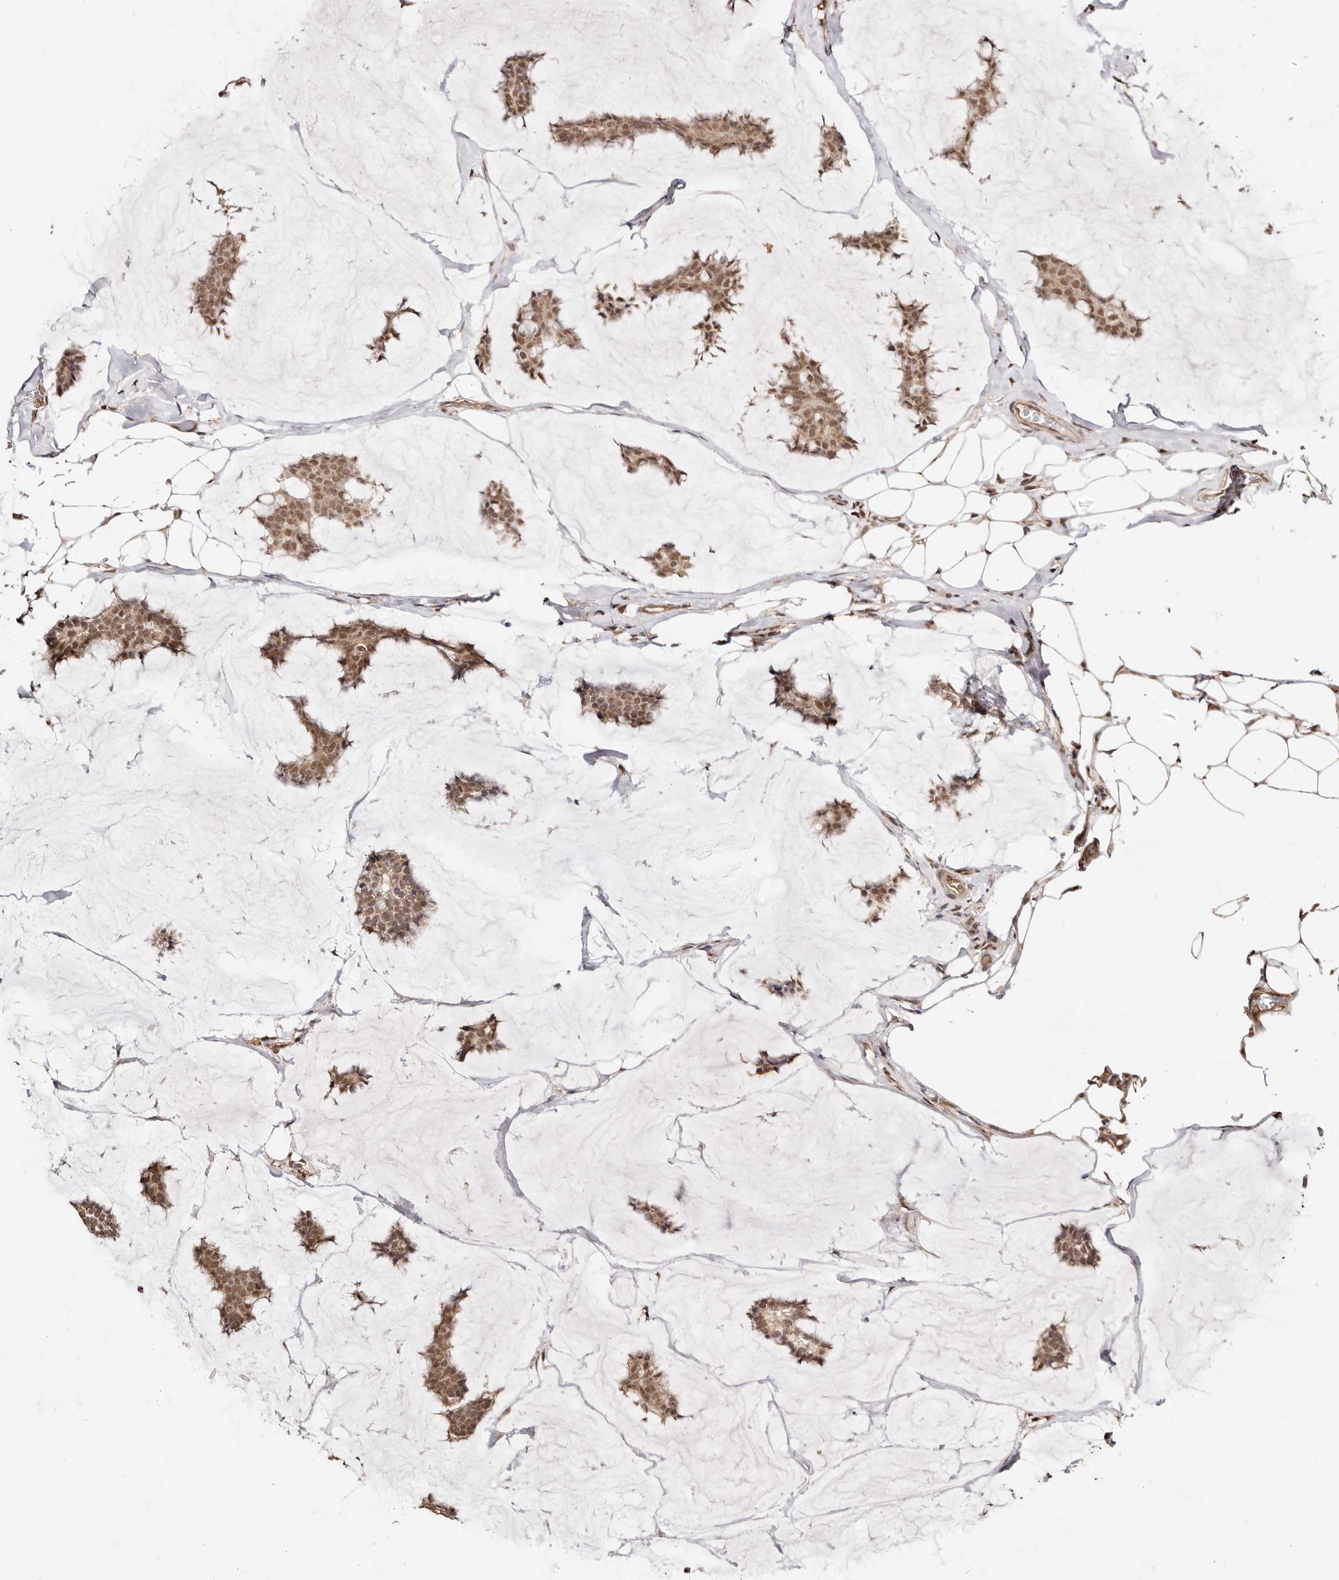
{"staining": {"intensity": "moderate", "quantity": ">75%", "location": "cytoplasmic/membranous,nuclear"}, "tissue": "breast cancer", "cell_type": "Tumor cells", "image_type": "cancer", "snomed": [{"axis": "morphology", "description": "Duct carcinoma"}, {"axis": "topography", "description": "Breast"}], "caption": "Immunohistochemistry micrograph of breast cancer stained for a protein (brown), which exhibits medium levels of moderate cytoplasmic/membranous and nuclear positivity in approximately >75% of tumor cells.", "gene": "CTNNBL1", "patient": {"sex": "female", "age": 93}}